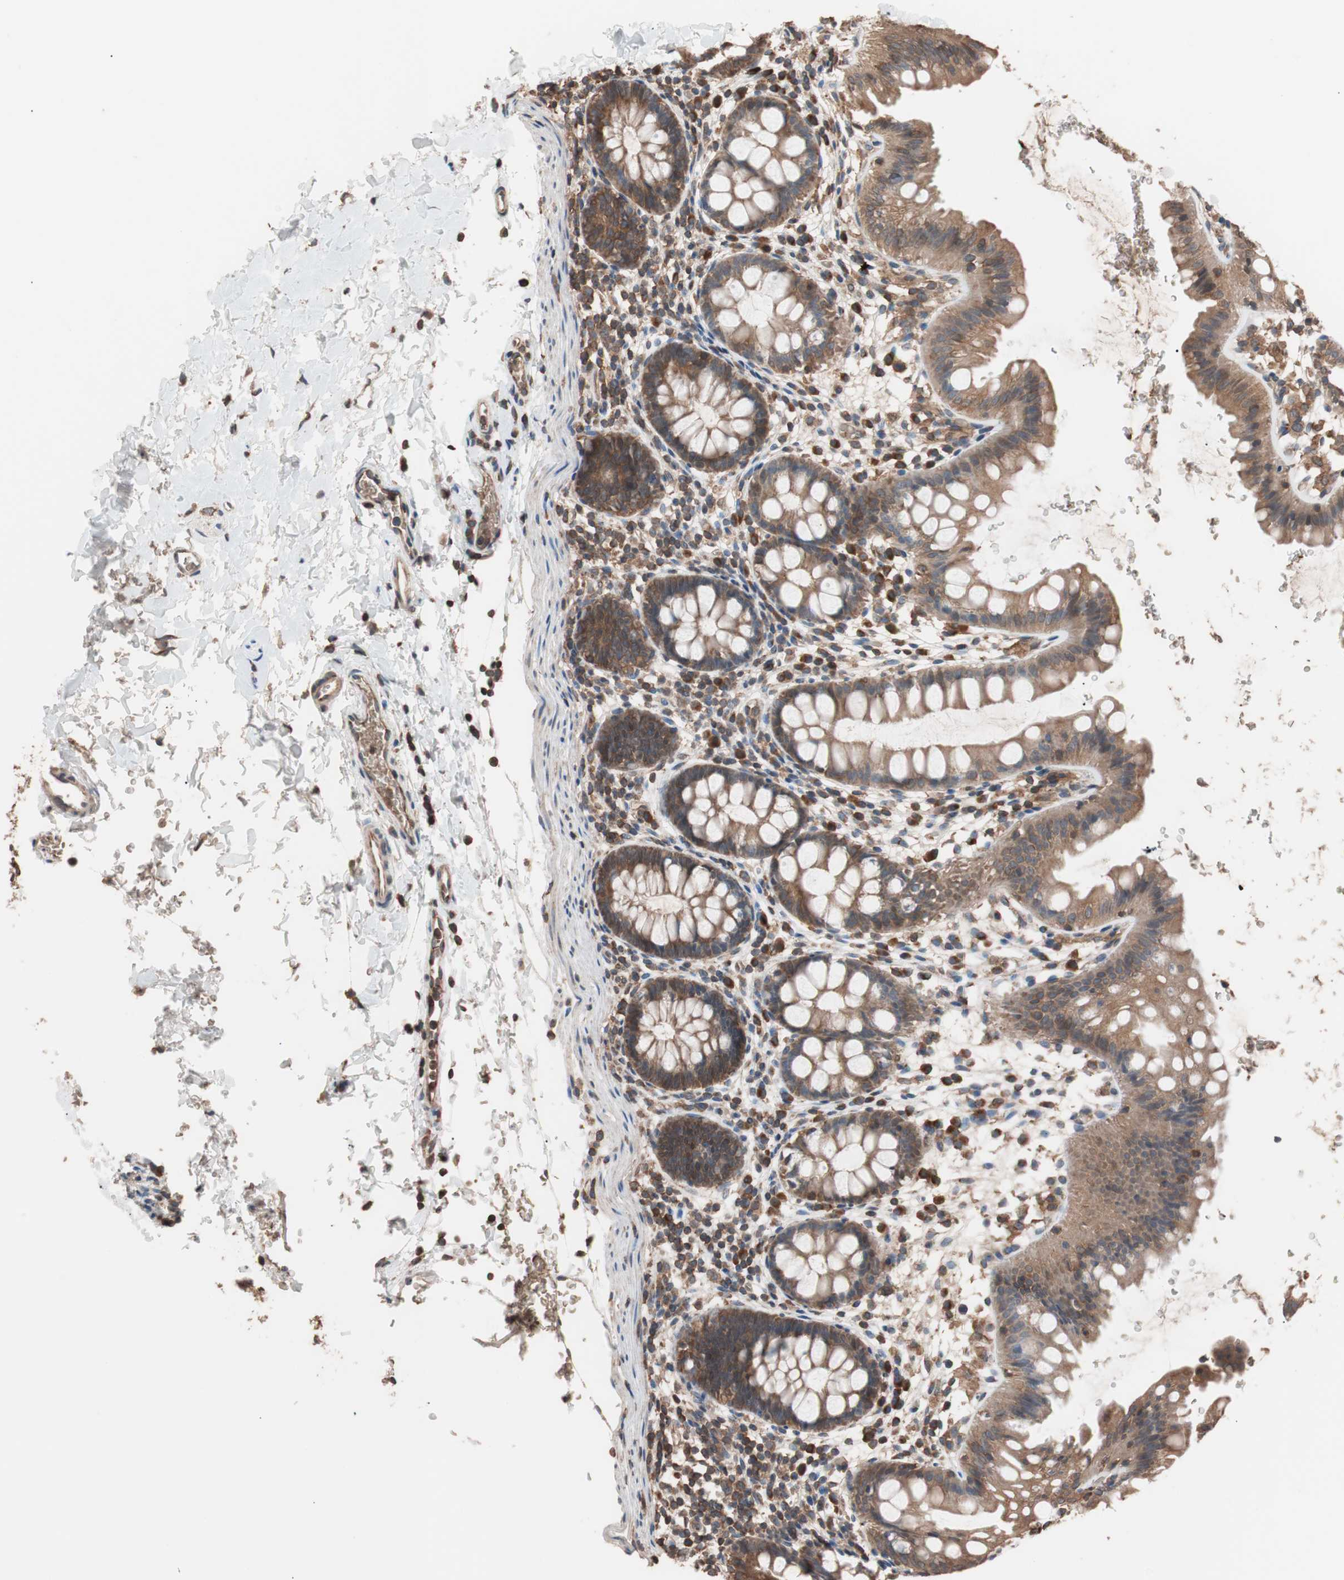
{"staining": {"intensity": "moderate", "quantity": ">75%", "location": "cytoplasmic/membranous"}, "tissue": "rectum", "cell_type": "Glandular cells", "image_type": "normal", "snomed": [{"axis": "morphology", "description": "Normal tissue, NOS"}, {"axis": "topography", "description": "Rectum"}], "caption": "The image reveals staining of benign rectum, revealing moderate cytoplasmic/membranous protein staining (brown color) within glandular cells.", "gene": "GLYCTK", "patient": {"sex": "female", "age": 24}}